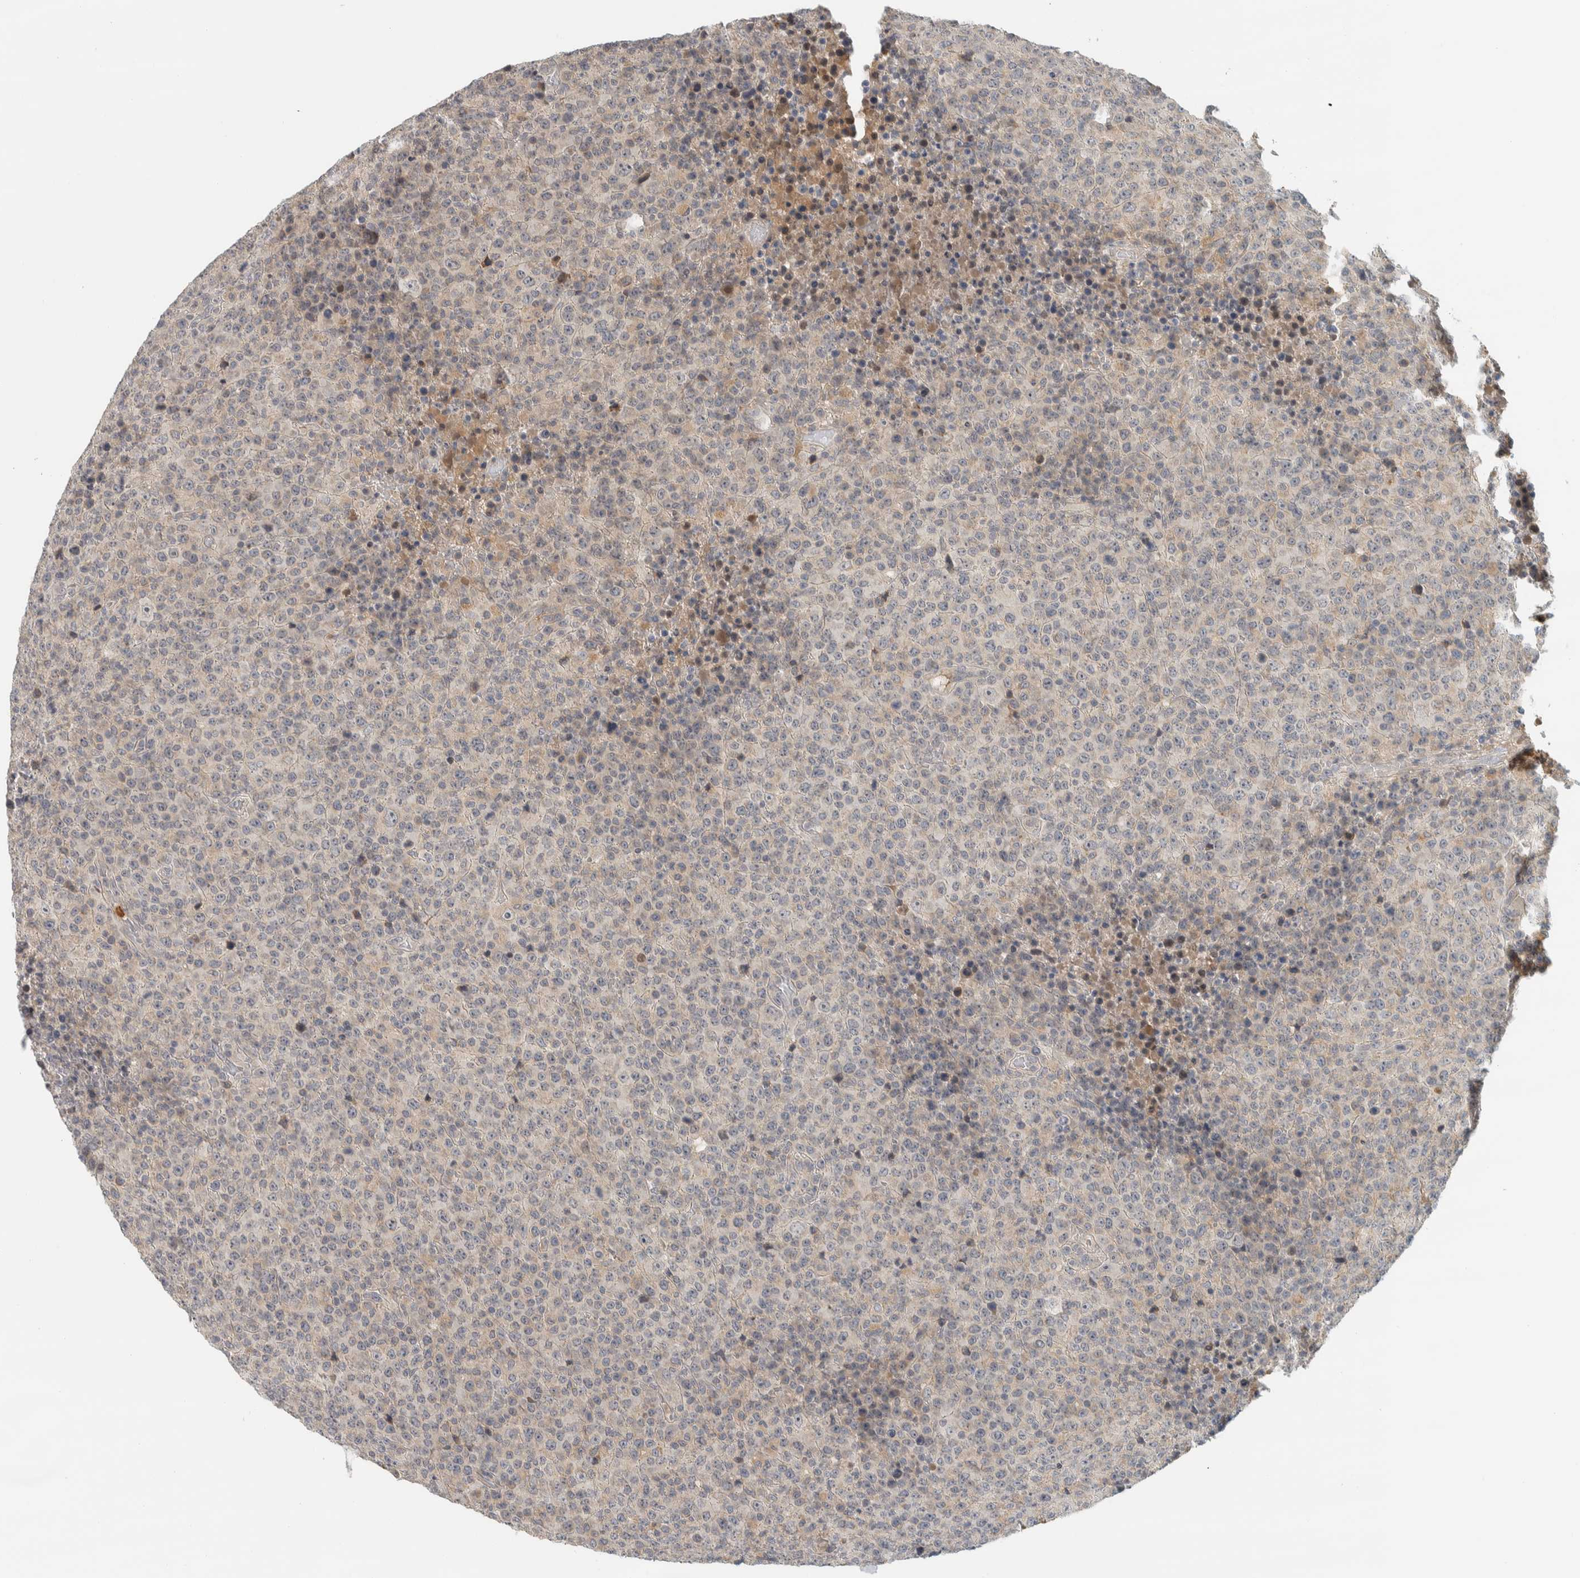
{"staining": {"intensity": "negative", "quantity": "none", "location": "none"}, "tissue": "lymphoma", "cell_type": "Tumor cells", "image_type": "cancer", "snomed": [{"axis": "morphology", "description": "Malignant lymphoma, non-Hodgkin's type, High grade"}, {"axis": "topography", "description": "Lymph node"}], "caption": "This is an immunohistochemistry histopathology image of human lymphoma. There is no staining in tumor cells.", "gene": "AFP", "patient": {"sex": "male", "age": 13}}